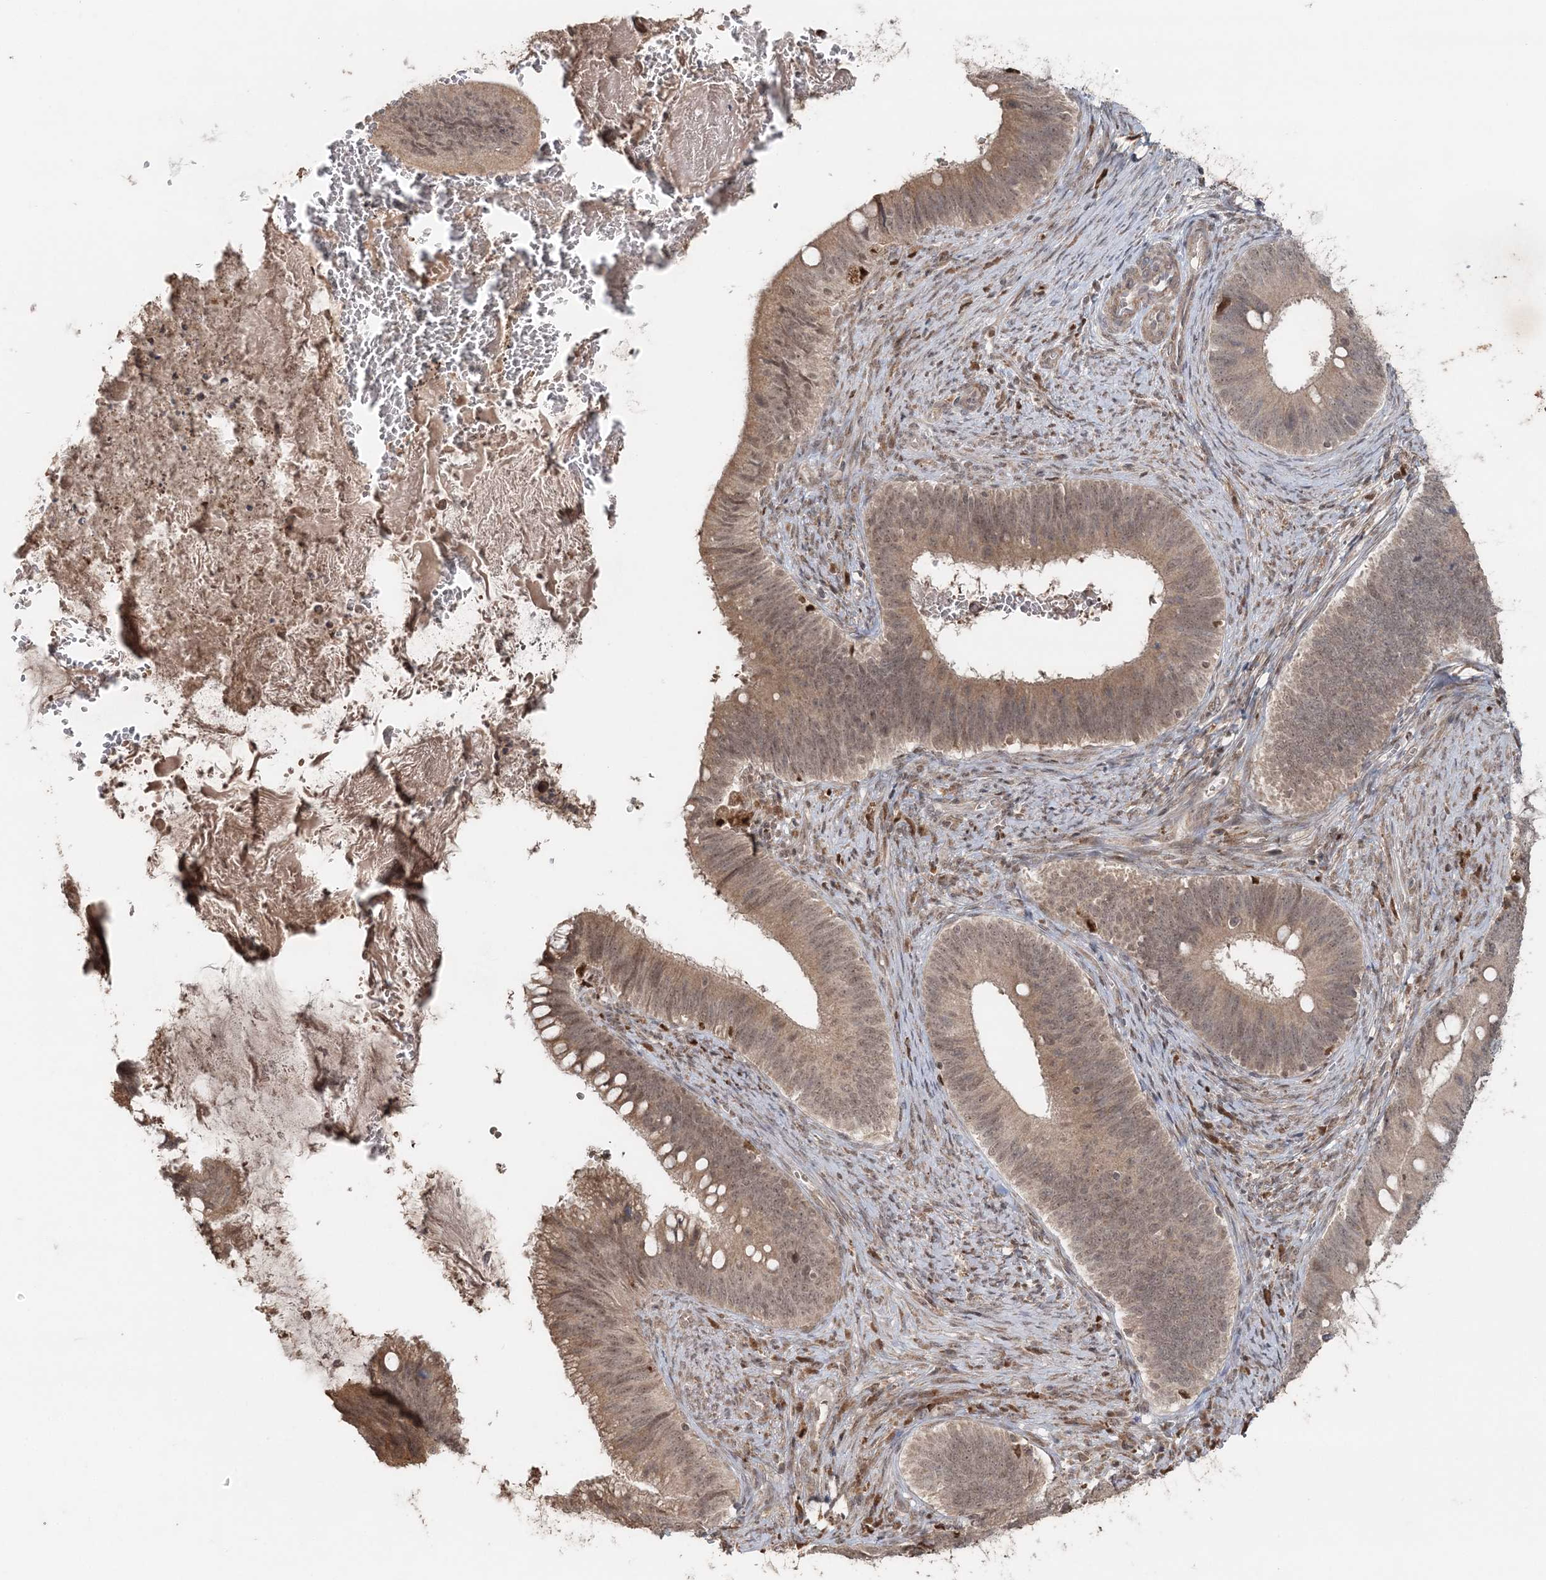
{"staining": {"intensity": "weak", "quantity": ">75%", "location": "cytoplasmic/membranous"}, "tissue": "cervical cancer", "cell_type": "Tumor cells", "image_type": "cancer", "snomed": [{"axis": "morphology", "description": "Adenocarcinoma, NOS"}, {"axis": "topography", "description": "Cervix"}], "caption": "Tumor cells demonstrate low levels of weak cytoplasmic/membranous staining in approximately >75% of cells in human cervical adenocarcinoma.", "gene": "SLU7", "patient": {"sex": "female", "age": 42}}